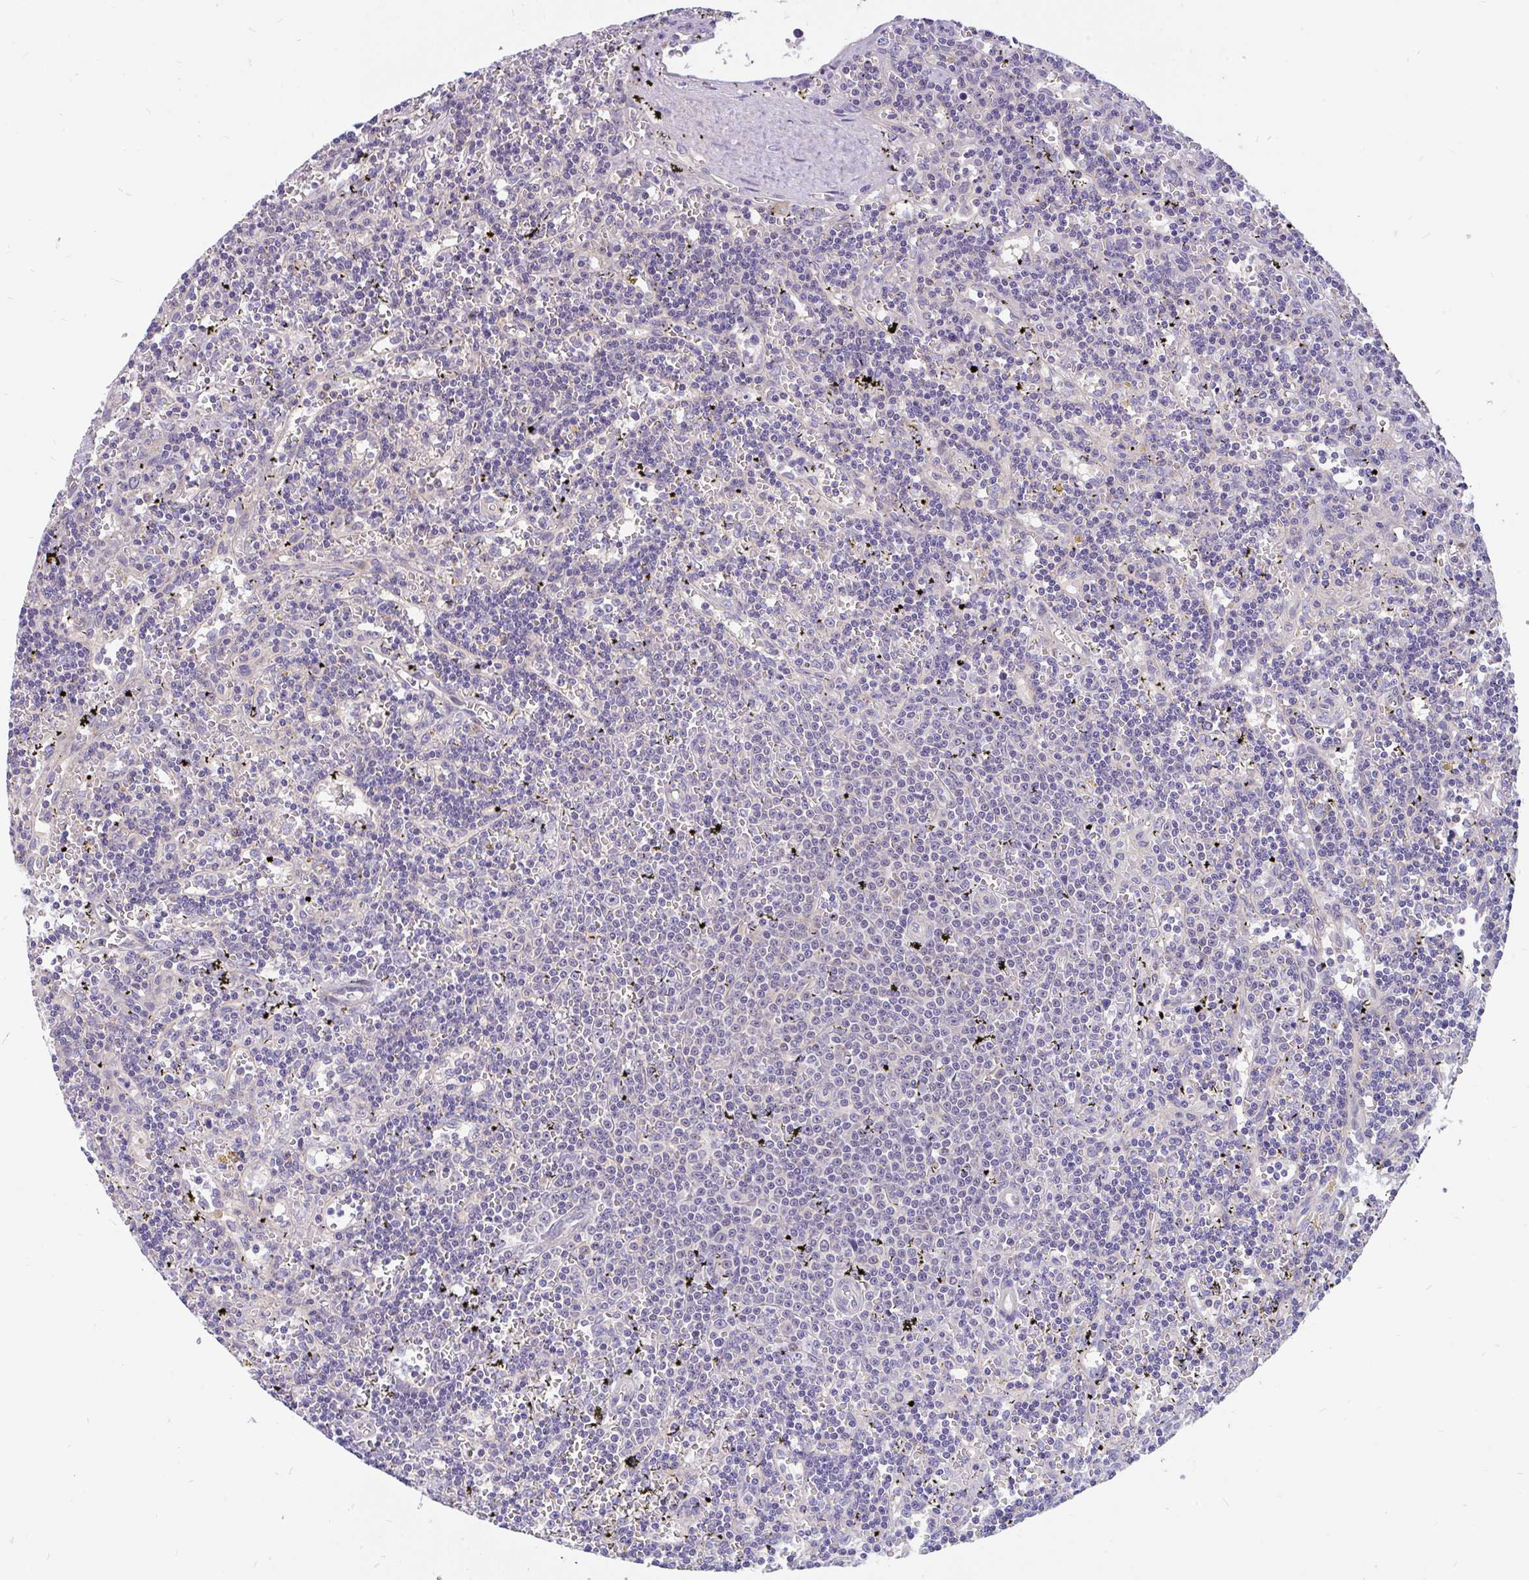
{"staining": {"intensity": "negative", "quantity": "none", "location": "none"}, "tissue": "lymphoma", "cell_type": "Tumor cells", "image_type": "cancer", "snomed": [{"axis": "morphology", "description": "Malignant lymphoma, non-Hodgkin's type, Low grade"}, {"axis": "topography", "description": "Spleen"}], "caption": "A high-resolution photomicrograph shows immunohistochemistry staining of lymphoma, which exhibits no significant expression in tumor cells.", "gene": "LRRC26", "patient": {"sex": "male", "age": 60}}